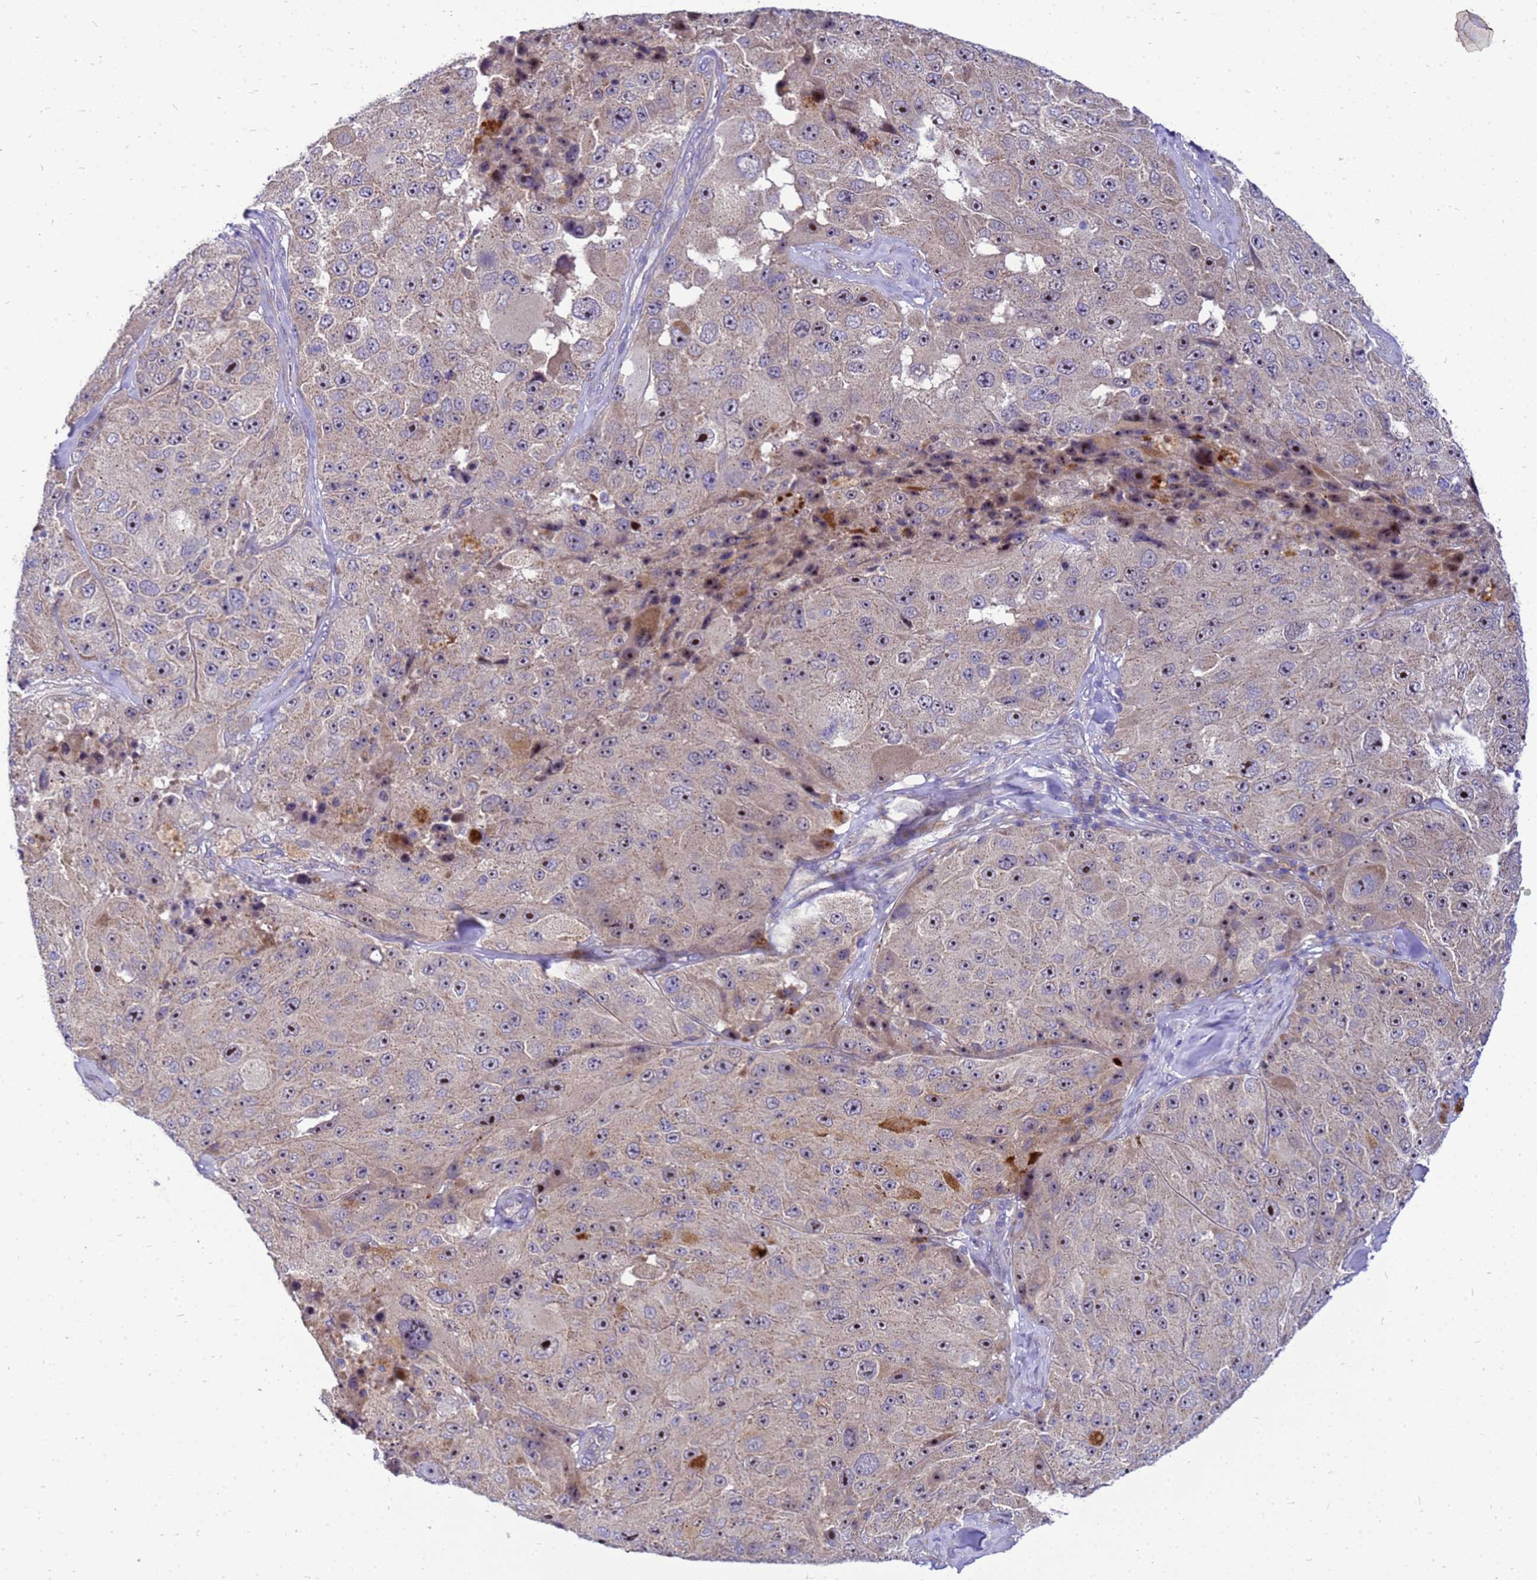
{"staining": {"intensity": "moderate", "quantity": "25%-75%", "location": "nuclear"}, "tissue": "melanoma", "cell_type": "Tumor cells", "image_type": "cancer", "snomed": [{"axis": "morphology", "description": "Malignant melanoma, Metastatic site"}, {"axis": "topography", "description": "Lymph node"}], "caption": "Immunohistochemical staining of human malignant melanoma (metastatic site) reveals medium levels of moderate nuclear positivity in approximately 25%-75% of tumor cells.", "gene": "POP7", "patient": {"sex": "male", "age": 62}}